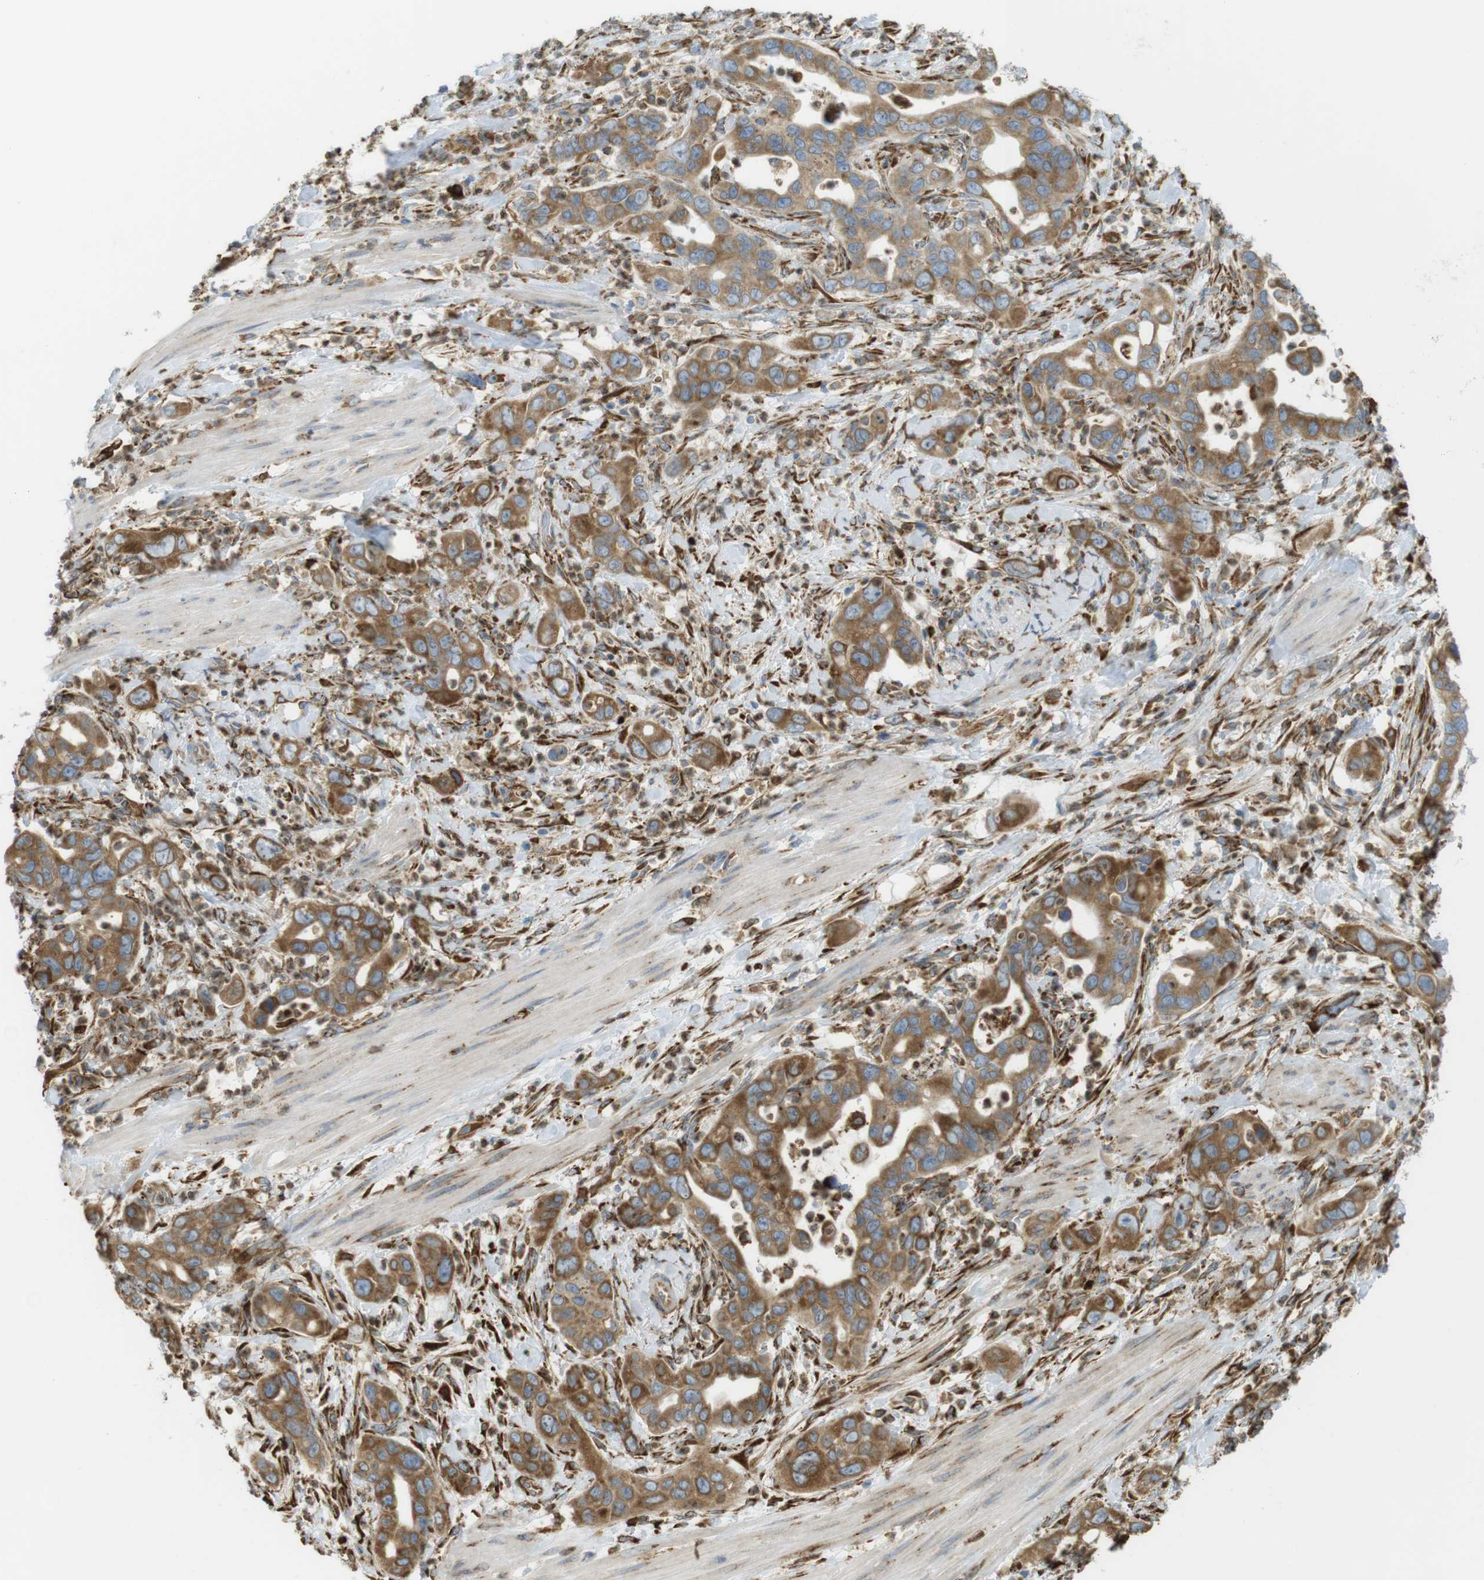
{"staining": {"intensity": "moderate", "quantity": ">75%", "location": "cytoplasmic/membranous"}, "tissue": "pancreatic cancer", "cell_type": "Tumor cells", "image_type": "cancer", "snomed": [{"axis": "morphology", "description": "Adenocarcinoma, NOS"}, {"axis": "topography", "description": "Pancreas"}], "caption": "Protein analysis of pancreatic cancer (adenocarcinoma) tissue exhibits moderate cytoplasmic/membranous expression in about >75% of tumor cells. The protein is shown in brown color, while the nuclei are stained blue.", "gene": "MBOAT2", "patient": {"sex": "female", "age": 71}}